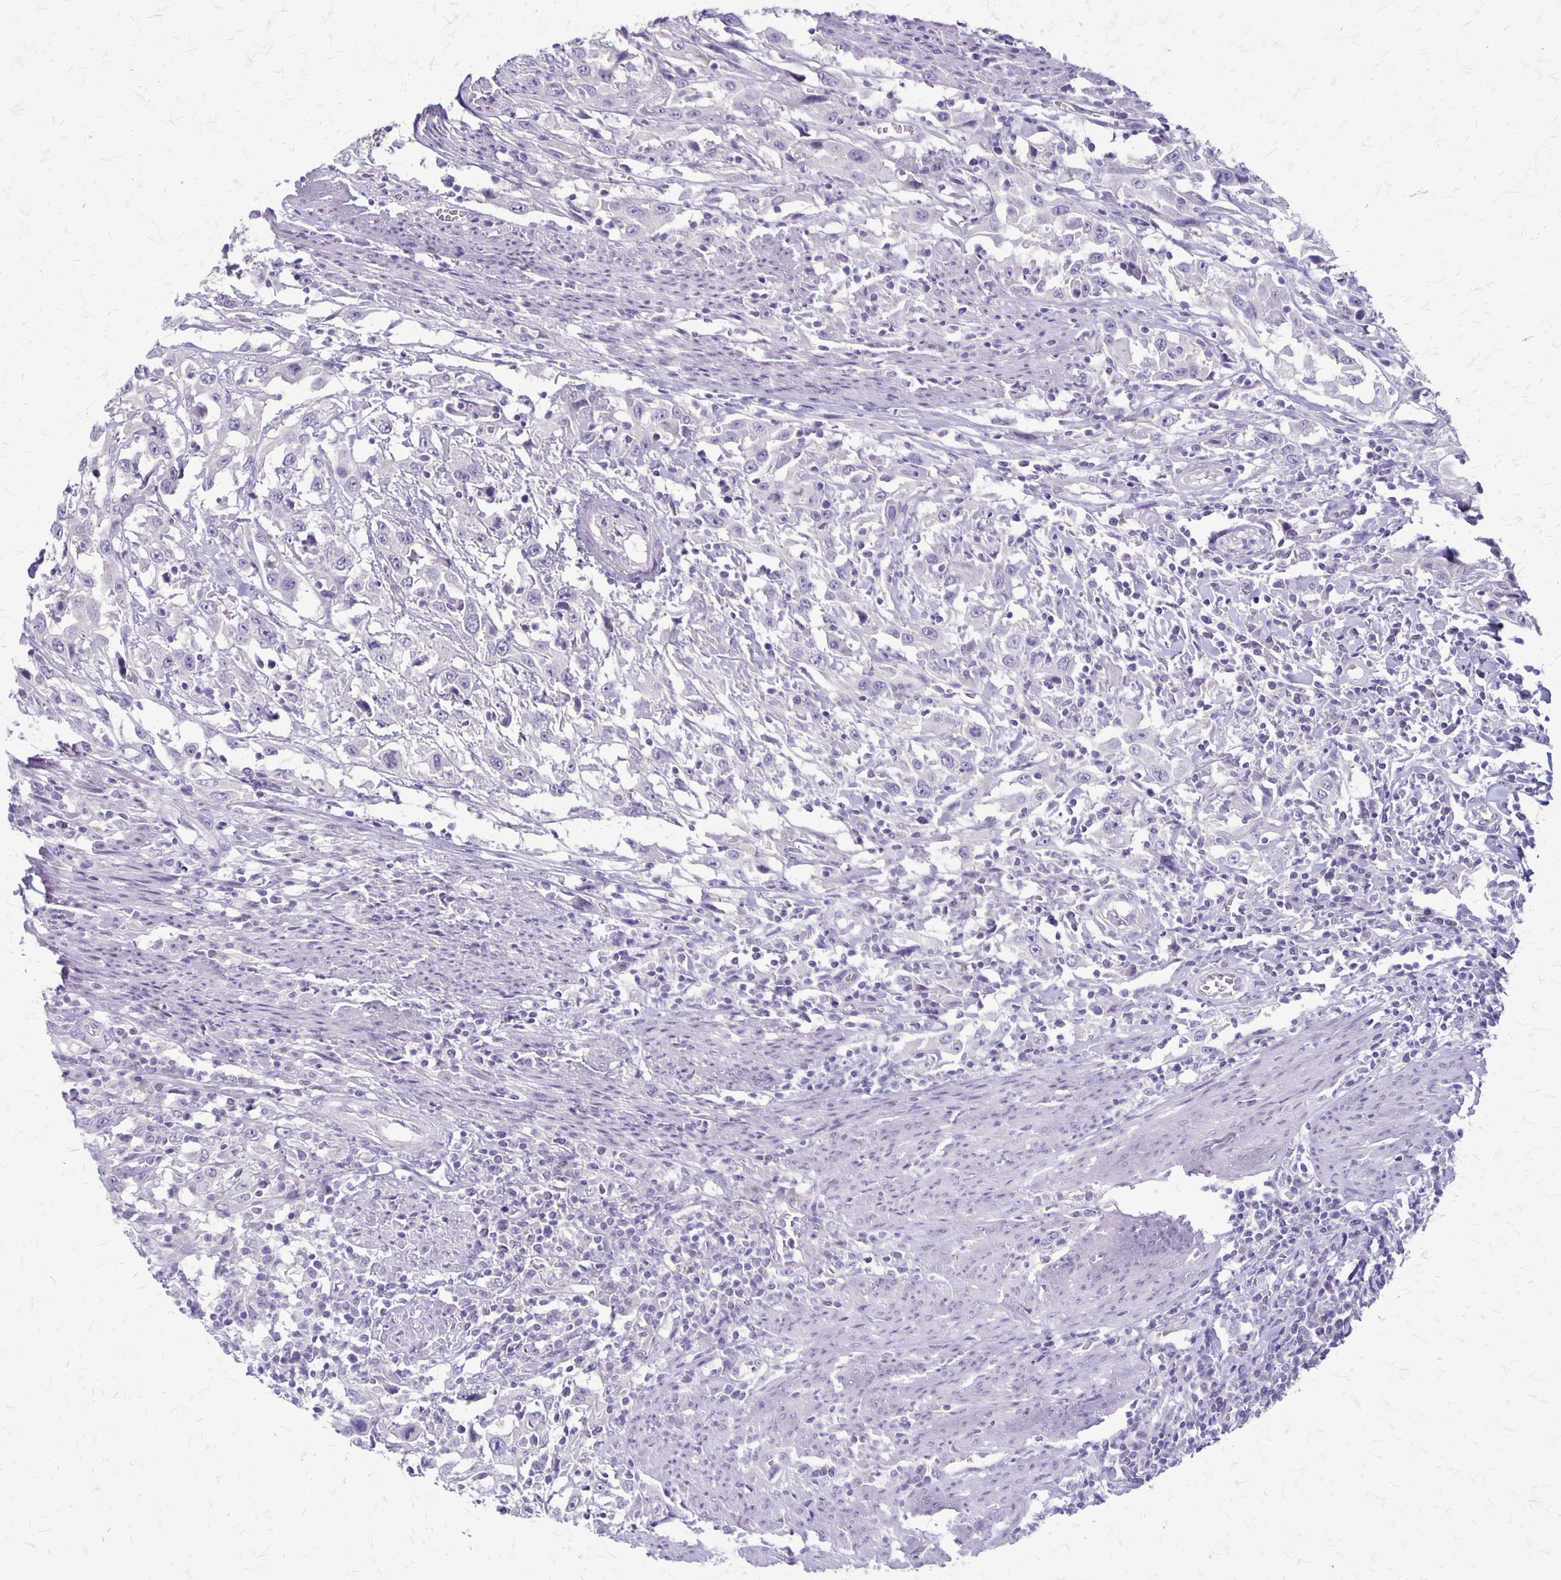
{"staining": {"intensity": "negative", "quantity": "none", "location": "none"}, "tissue": "urothelial cancer", "cell_type": "Tumor cells", "image_type": "cancer", "snomed": [{"axis": "morphology", "description": "Urothelial carcinoma, High grade"}, {"axis": "topography", "description": "Urinary bladder"}], "caption": "DAB immunohistochemical staining of human high-grade urothelial carcinoma exhibits no significant staining in tumor cells.", "gene": "PLXNB3", "patient": {"sex": "male", "age": 61}}